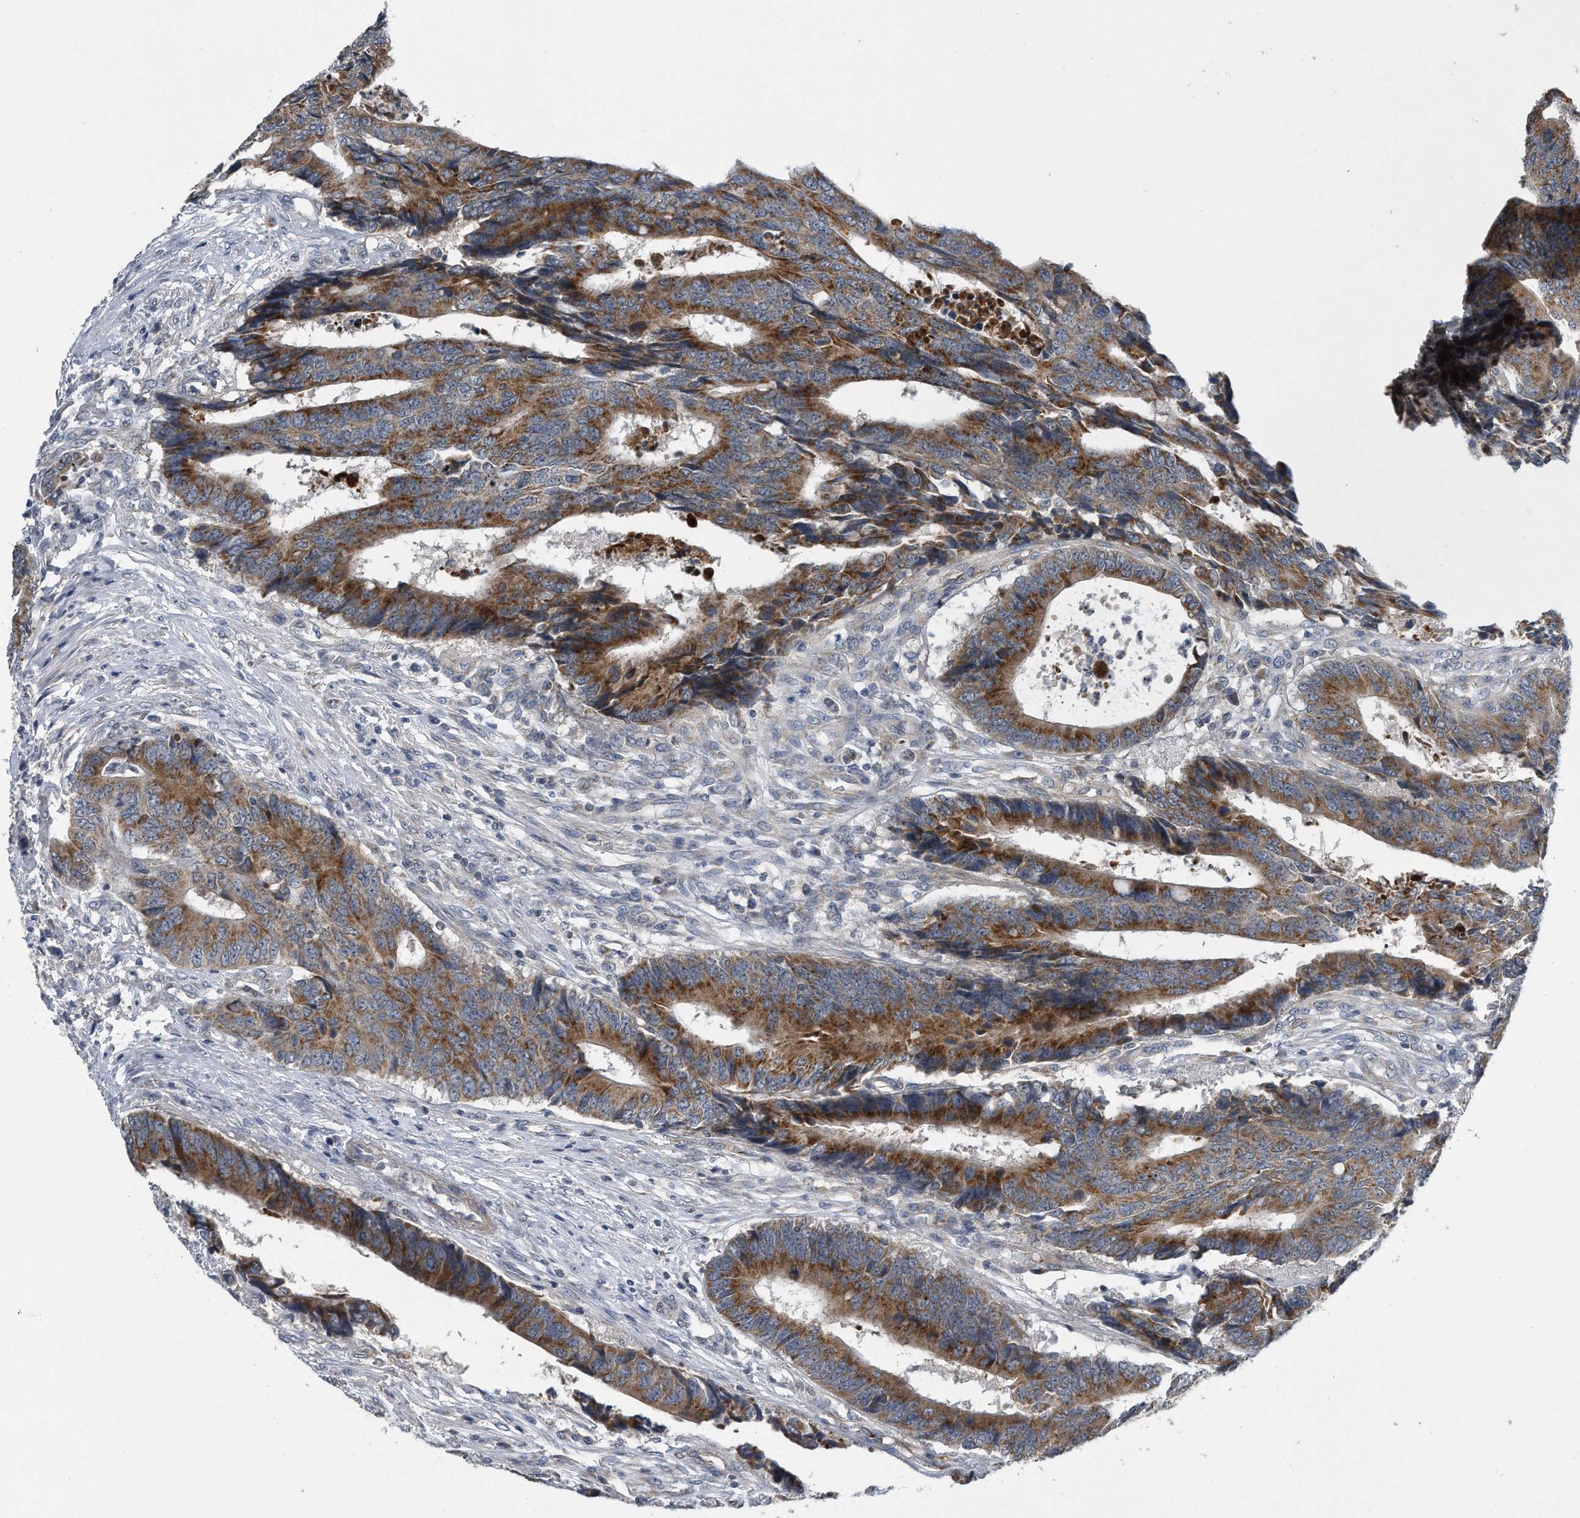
{"staining": {"intensity": "moderate", "quantity": ">75%", "location": "cytoplasmic/membranous"}, "tissue": "colorectal cancer", "cell_type": "Tumor cells", "image_type": "cancer", "snomed": [{"axis": "morphology", "description": "Adenocarcinoma, NOS"}, {"axis": "topography", "description": "Rectum"}], "caption": "The photomicrograph exhibits immunohistochemical staining of colorectal adenocarcinoma. There is moderate cytoplasmic/membranous expression is seen in about >75% of tumor cells.", "gene": "LYRM4", "patient": {"sex": "male", "age": 84}}